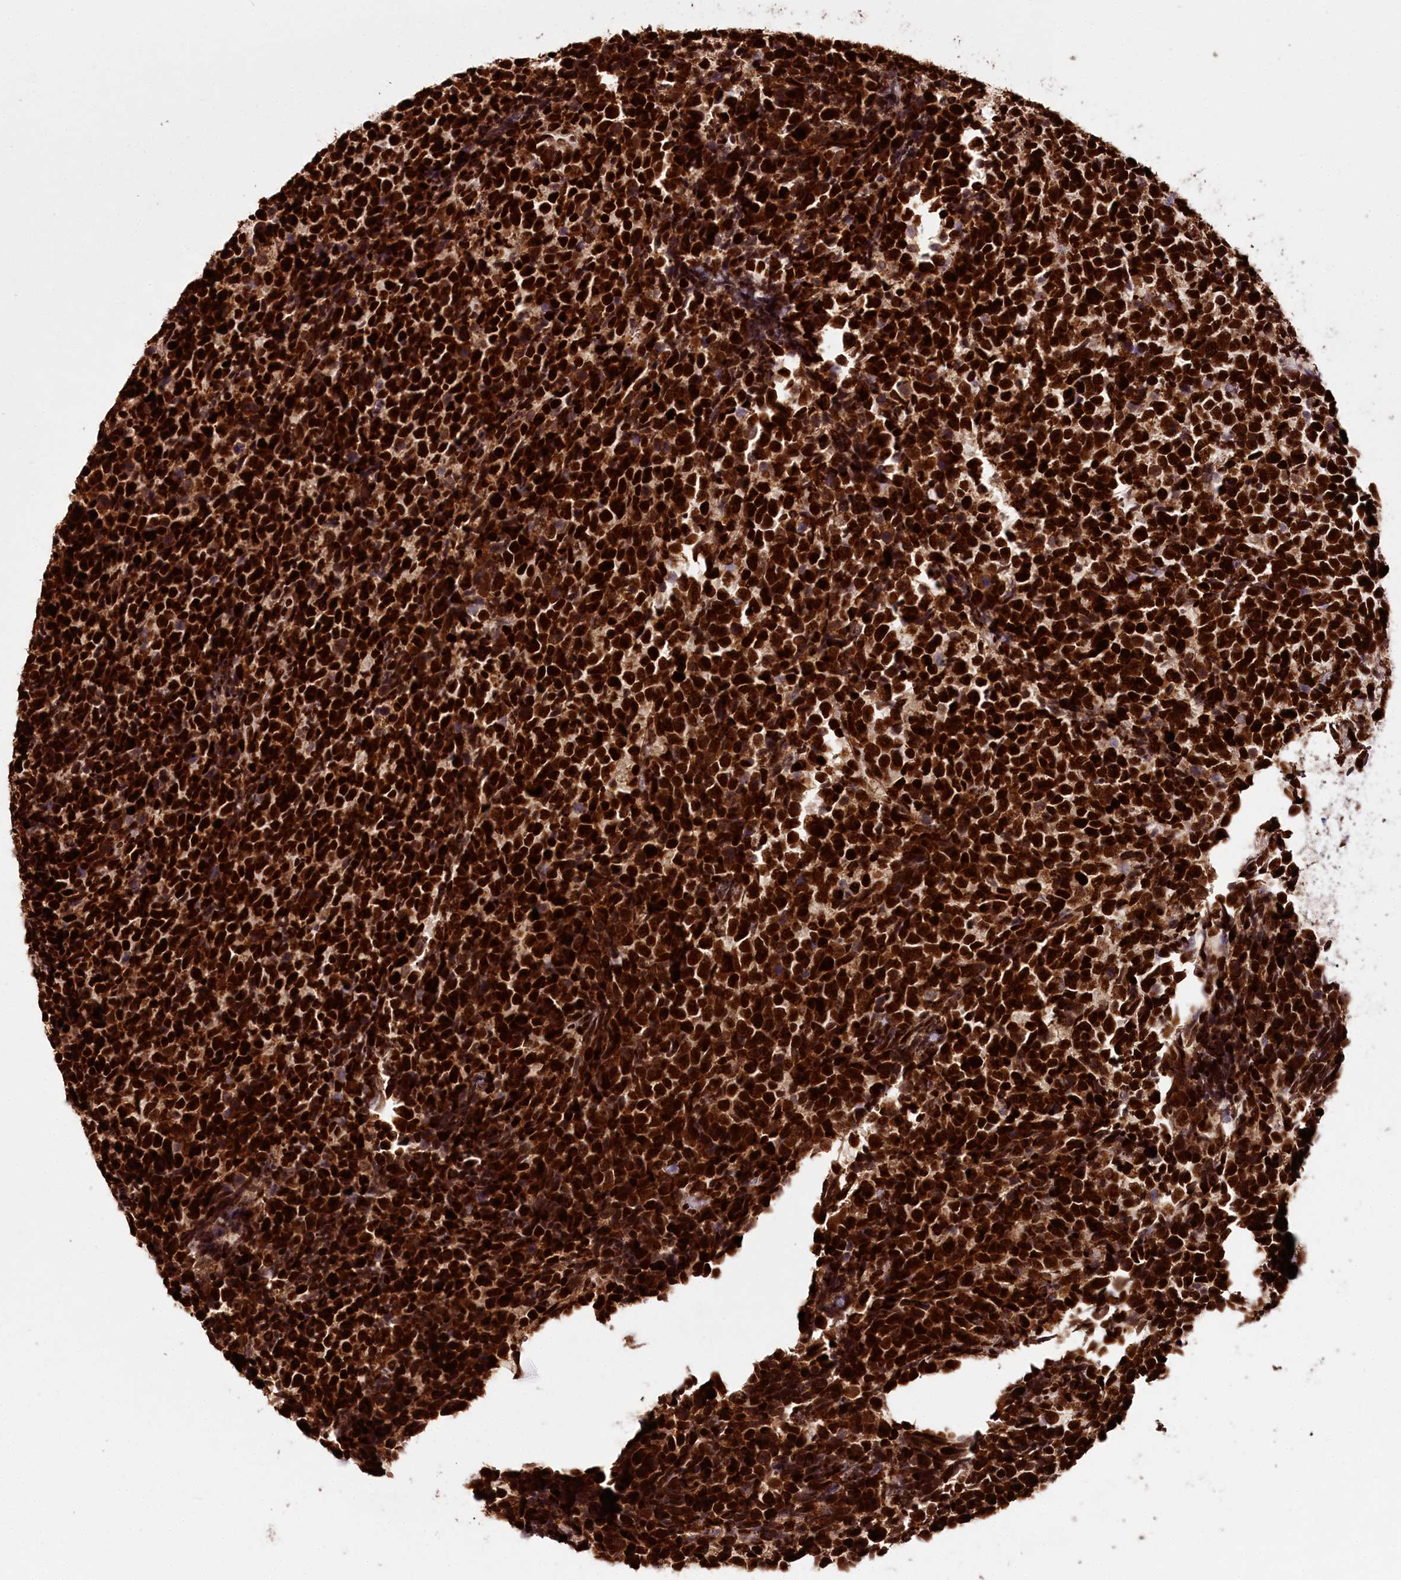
{"staining": {"intensity": "strong", "quantity": ">75%", "location": "nuclear"}, "tissue": "urothelial cancer", "cell_type": "Tumor cells", "image_type": "cancer", "snomed": [{"axis": "morphology", "description": "Urothelial carcinoma, High grade"}, {"axis": "topography", "description": "Urinary bladder"}], "caption": "Urothelial cancer stained with a protein marker reveals strong staining in tumor cells.", "gene": "SMARCE1", "patient": {"sex": "female", "age": 82}}